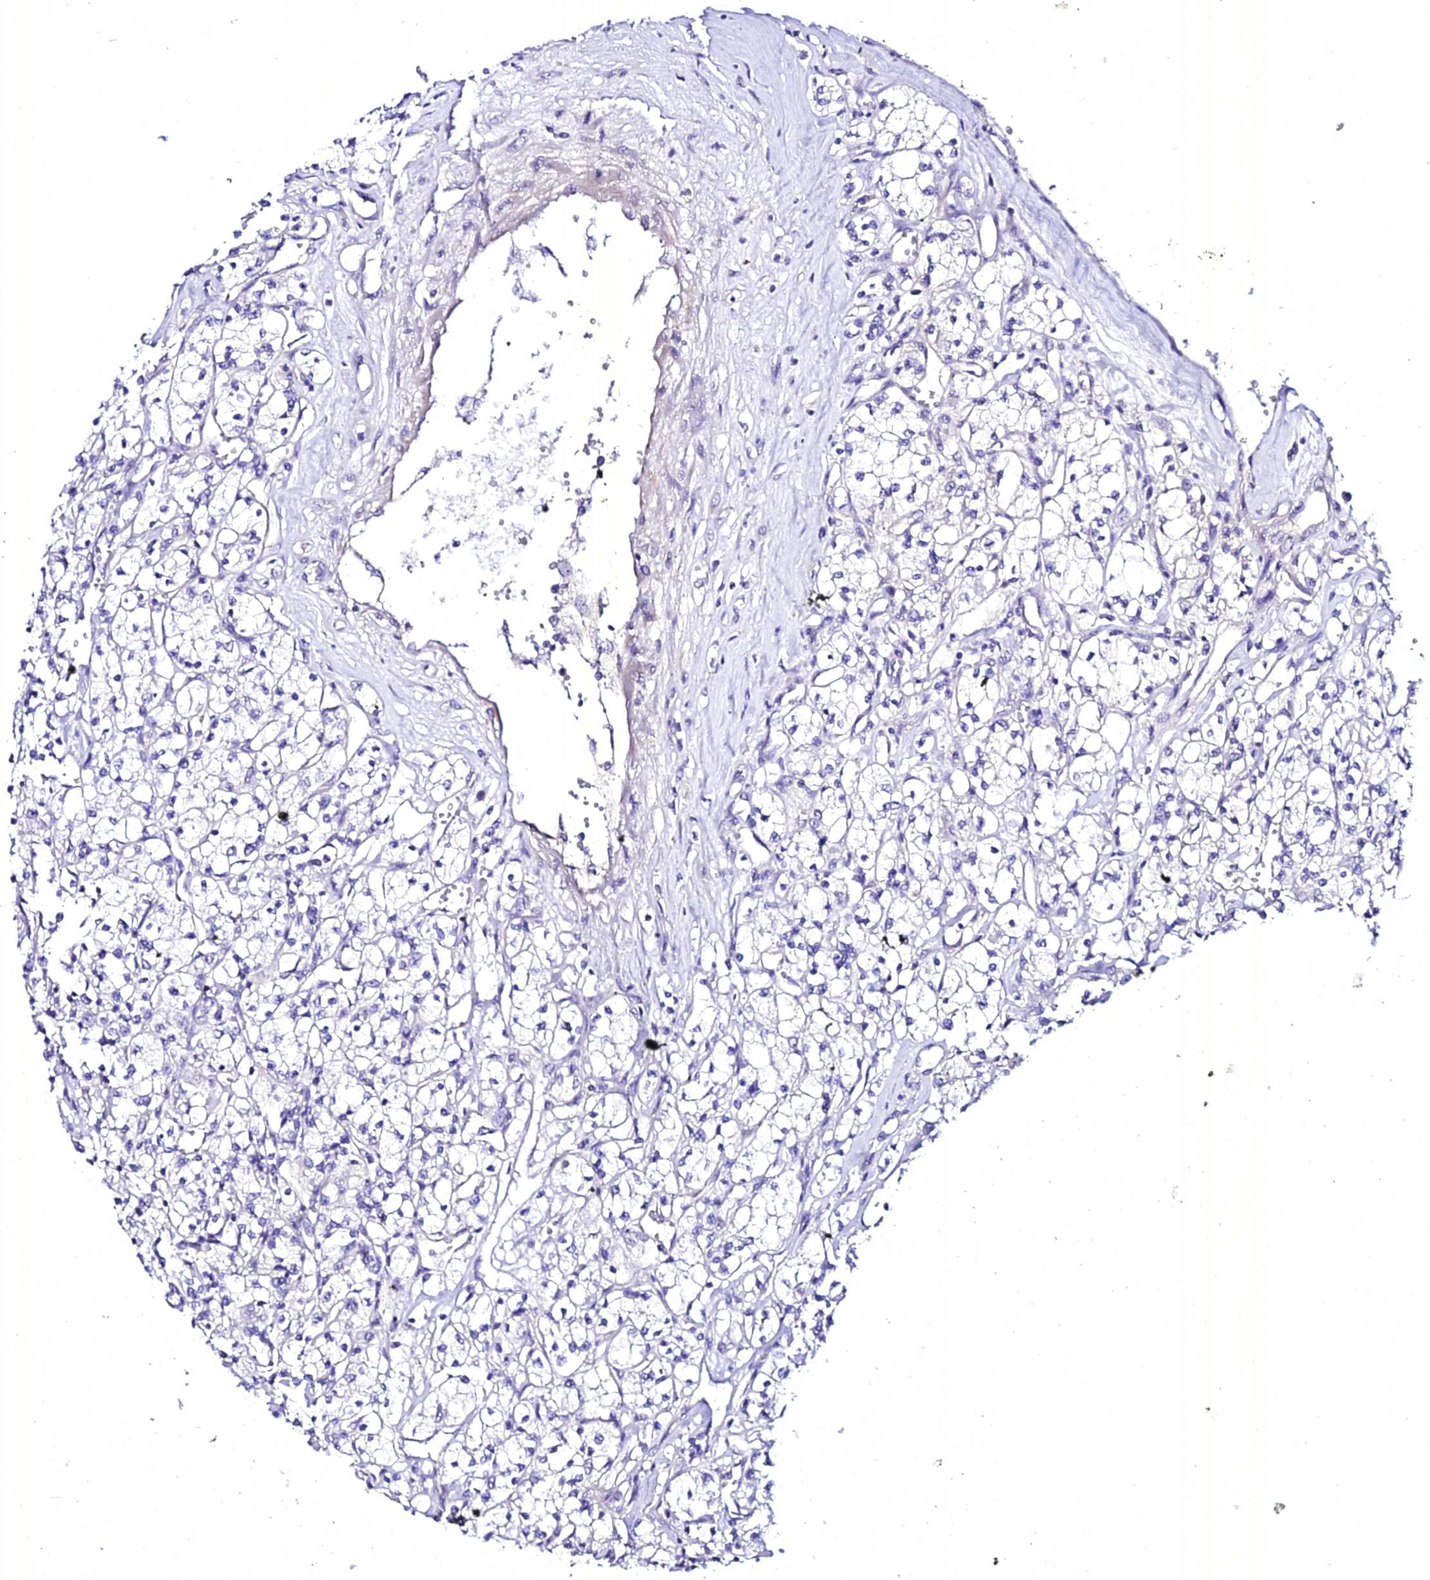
{"staining": {"intensity": "negative", "quantity": "none", "location": "none"}, "tissue": "renal cancer", "cell_type": "Tumor cells", "image_type": "cancer", "snomed": [{"axis": "morphology", "description": "Adenocarcinoma, NOS"}, {"axis": "topography", "description": "Kidney"}], "caption": "Protein analysis of renal adenocarcinoma demonstrates no significant positivity in tumor cells.", "gene": "ATG16L2", "patient": {"sex": "female", "age": 59}}